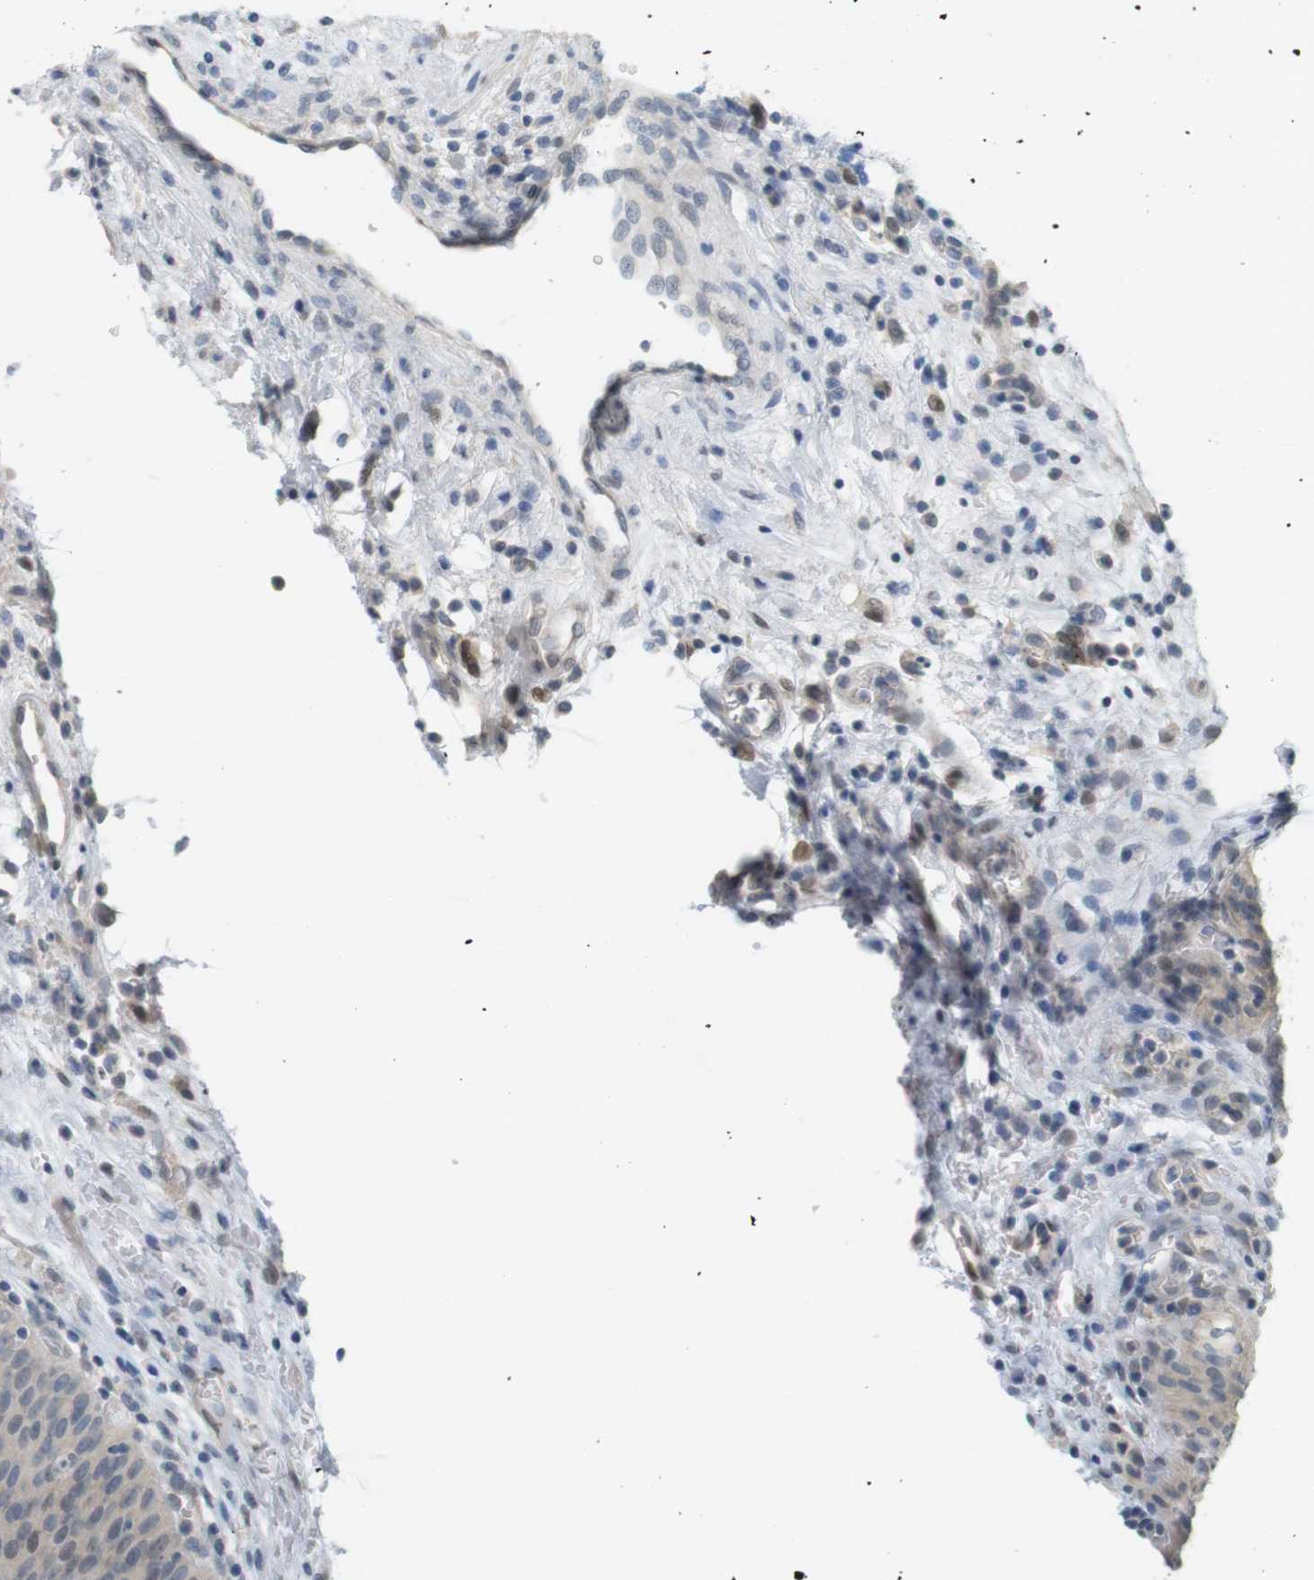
{"staining": {"intensity": "moderate", "quantity": "<25%", "location": "nuclear"}, "tissue": "urinary bladder", "cell_type": "Urothelial cells", "image_type": "normal", "snomed": [{"axis": "morphology", "description": "Normal tissue, NOS"}, {"axis": "morphology", "description": "Dysplasia, NOS"}, {"axis": "topography", "description": "Urinary bladder"}], "caption": "Protein expression analysis of unremarkable urinary bladder reveals moderate nuclear expression in approximately <25% of urothelial cells.", "gene": "CREB3L2", "patient": {"sex": "male", "age": 35}}